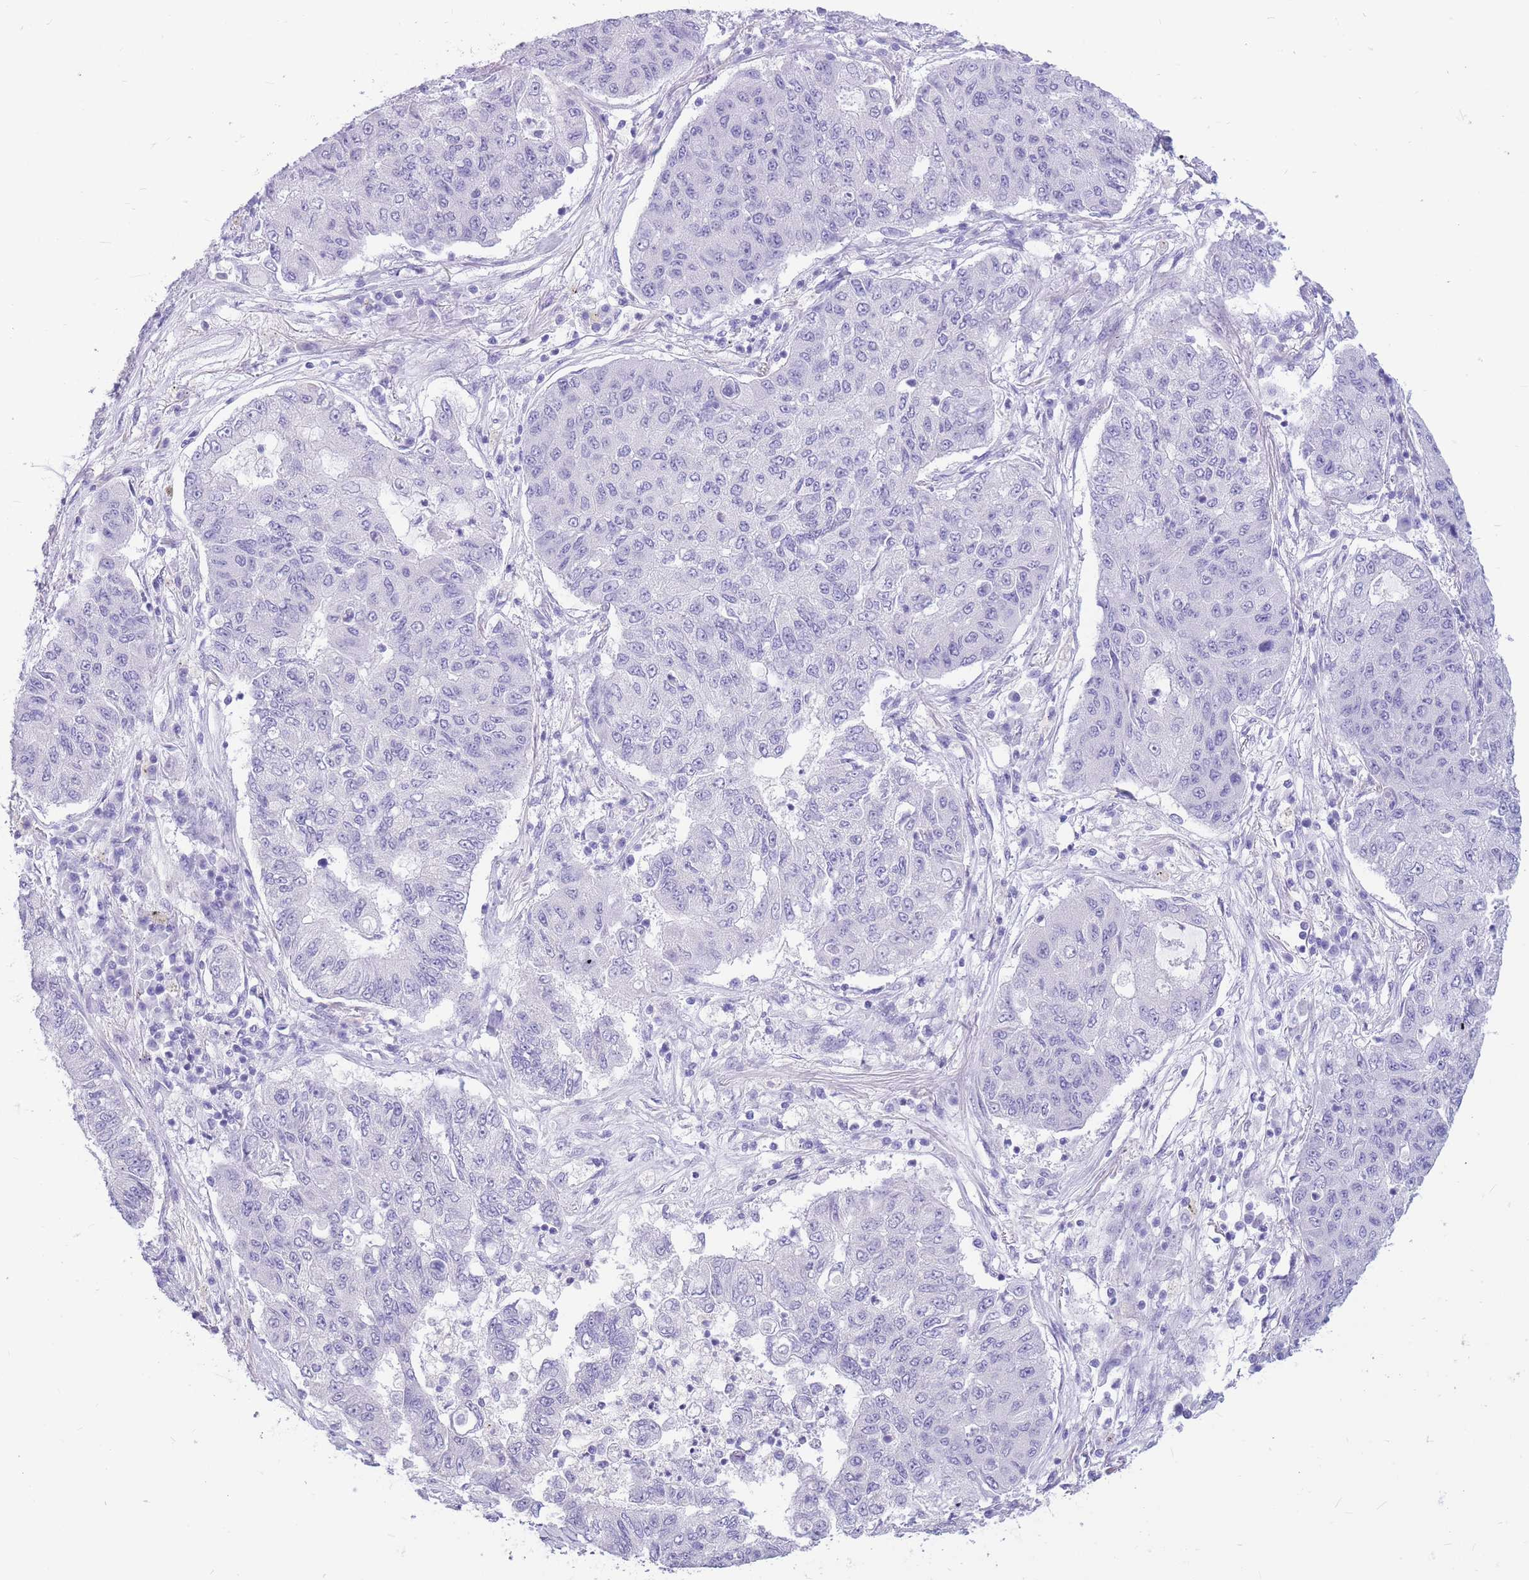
{"staining": {"intensity": "negative", "quantity": "none", "location": "none"}, "tissue": "lung cancer", "cell_type": "Tumor cells", "image_type": "cancer", "snomed": [{"axis": "morphology", "description": "Squamous cell carcinoma, NOS"}, {"axis": "topography", "description": "Lung"}], "caption": "The IHC photomicrograph has no significant staining in tumor cells of lung cancer (squamous cell carcinoma) tissue. (DAB immunohistochemistry with hematoxylin counter stain).", "gene": "ZNF311", "patient": {"sex": "male", "age": 74}}